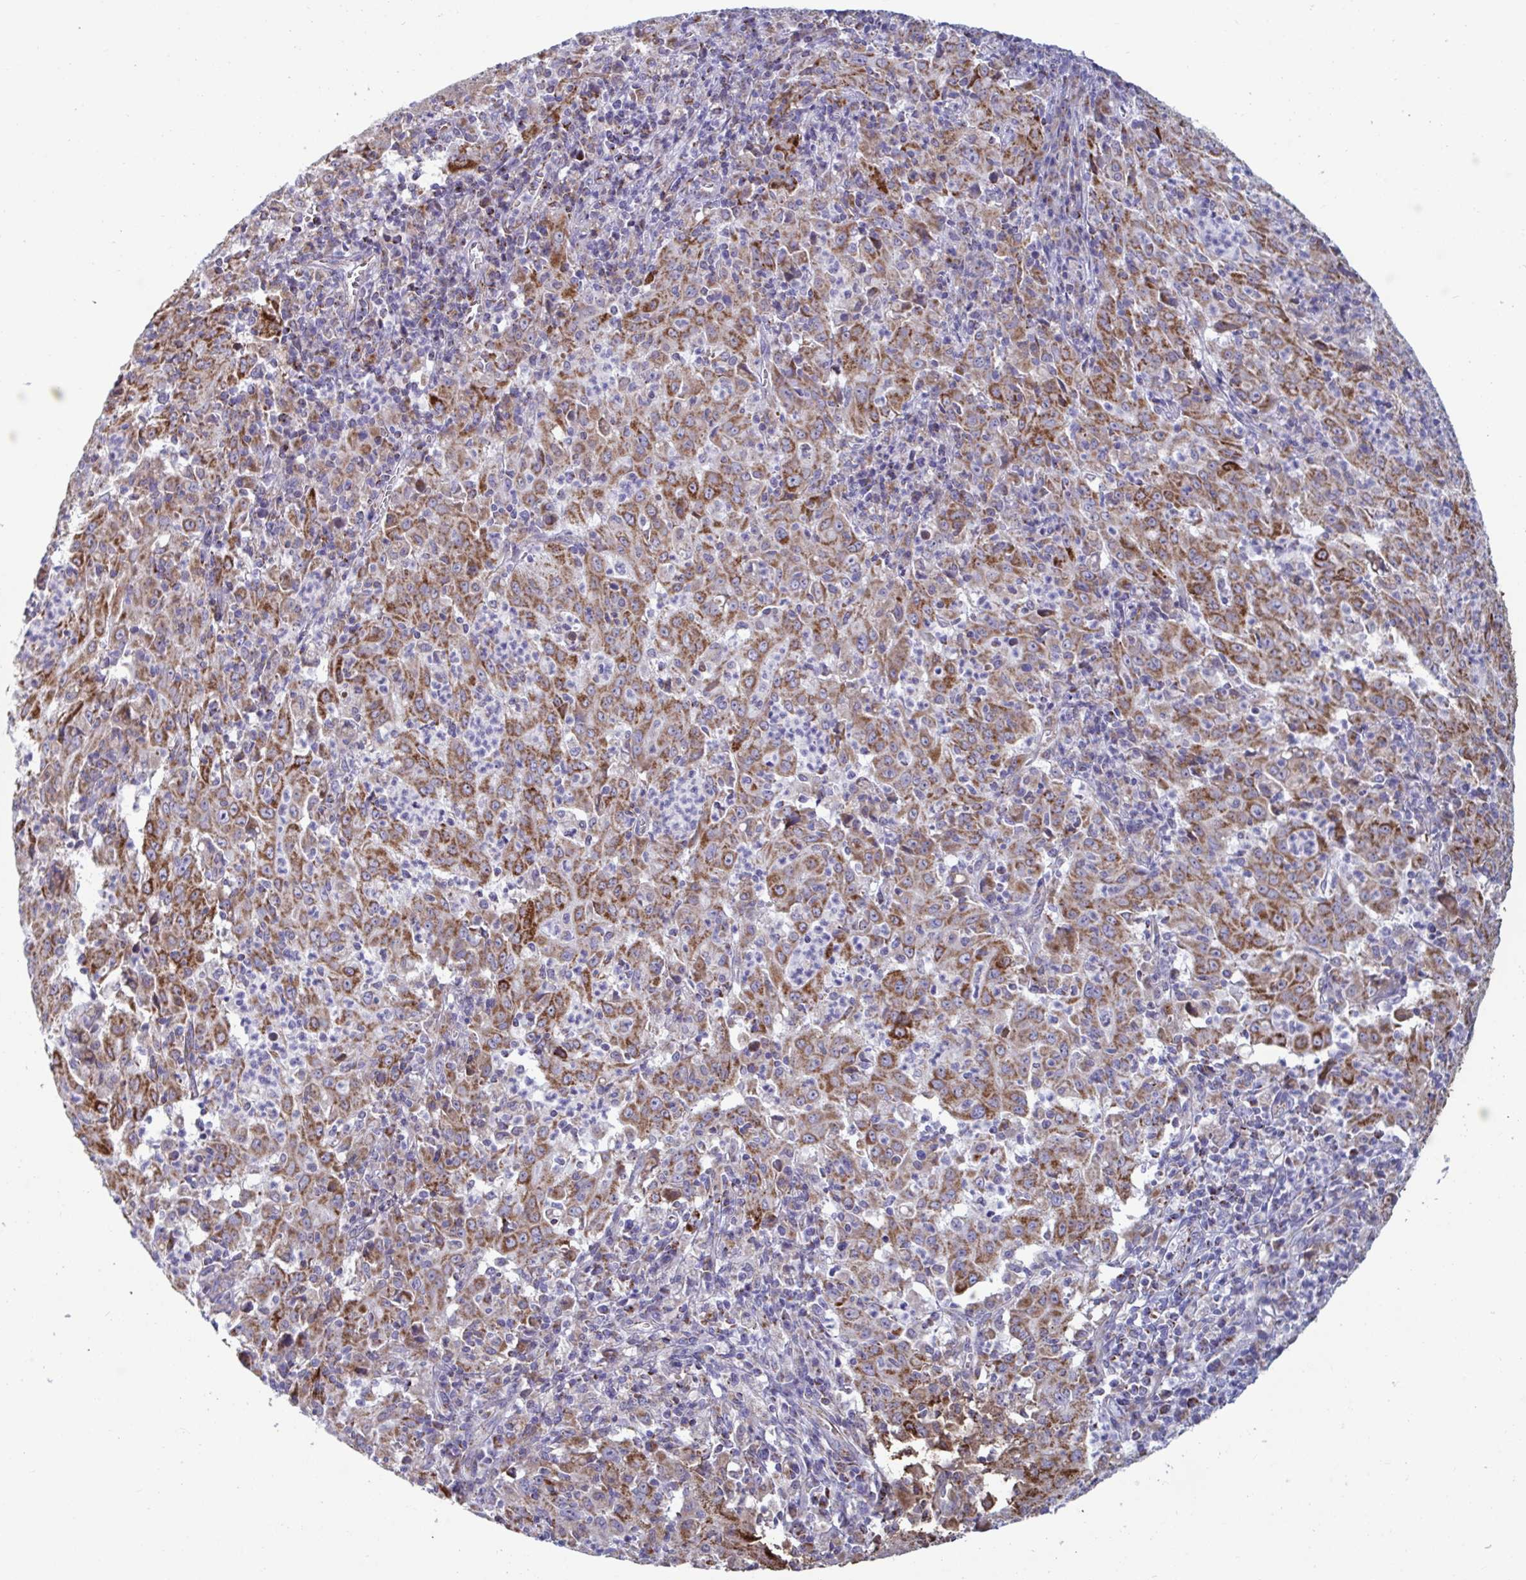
{"staining": {"intensity": "moderate", "quantity": ">75%", "location": "cytoplasmic/membranous"}, "tissue": "pancreatic cancer", "cell_type": "Tumor cells", "image_type": "cancer", "snomed": [{"axis": "morphology", "description": "Adenocarcinoma, NOS"}, {"axis": "topography", "description": "Pancreas"}], "caption": "DAB (3,3'-diaminobenzidine) immunohistochemical staining of pancreatic cancer exhibits moderate cytoplasmic/membranous protein staining in about >75% of tumor cells.", "gene": "BCAT2", "patient": {"sex": "male", "age": 63}}